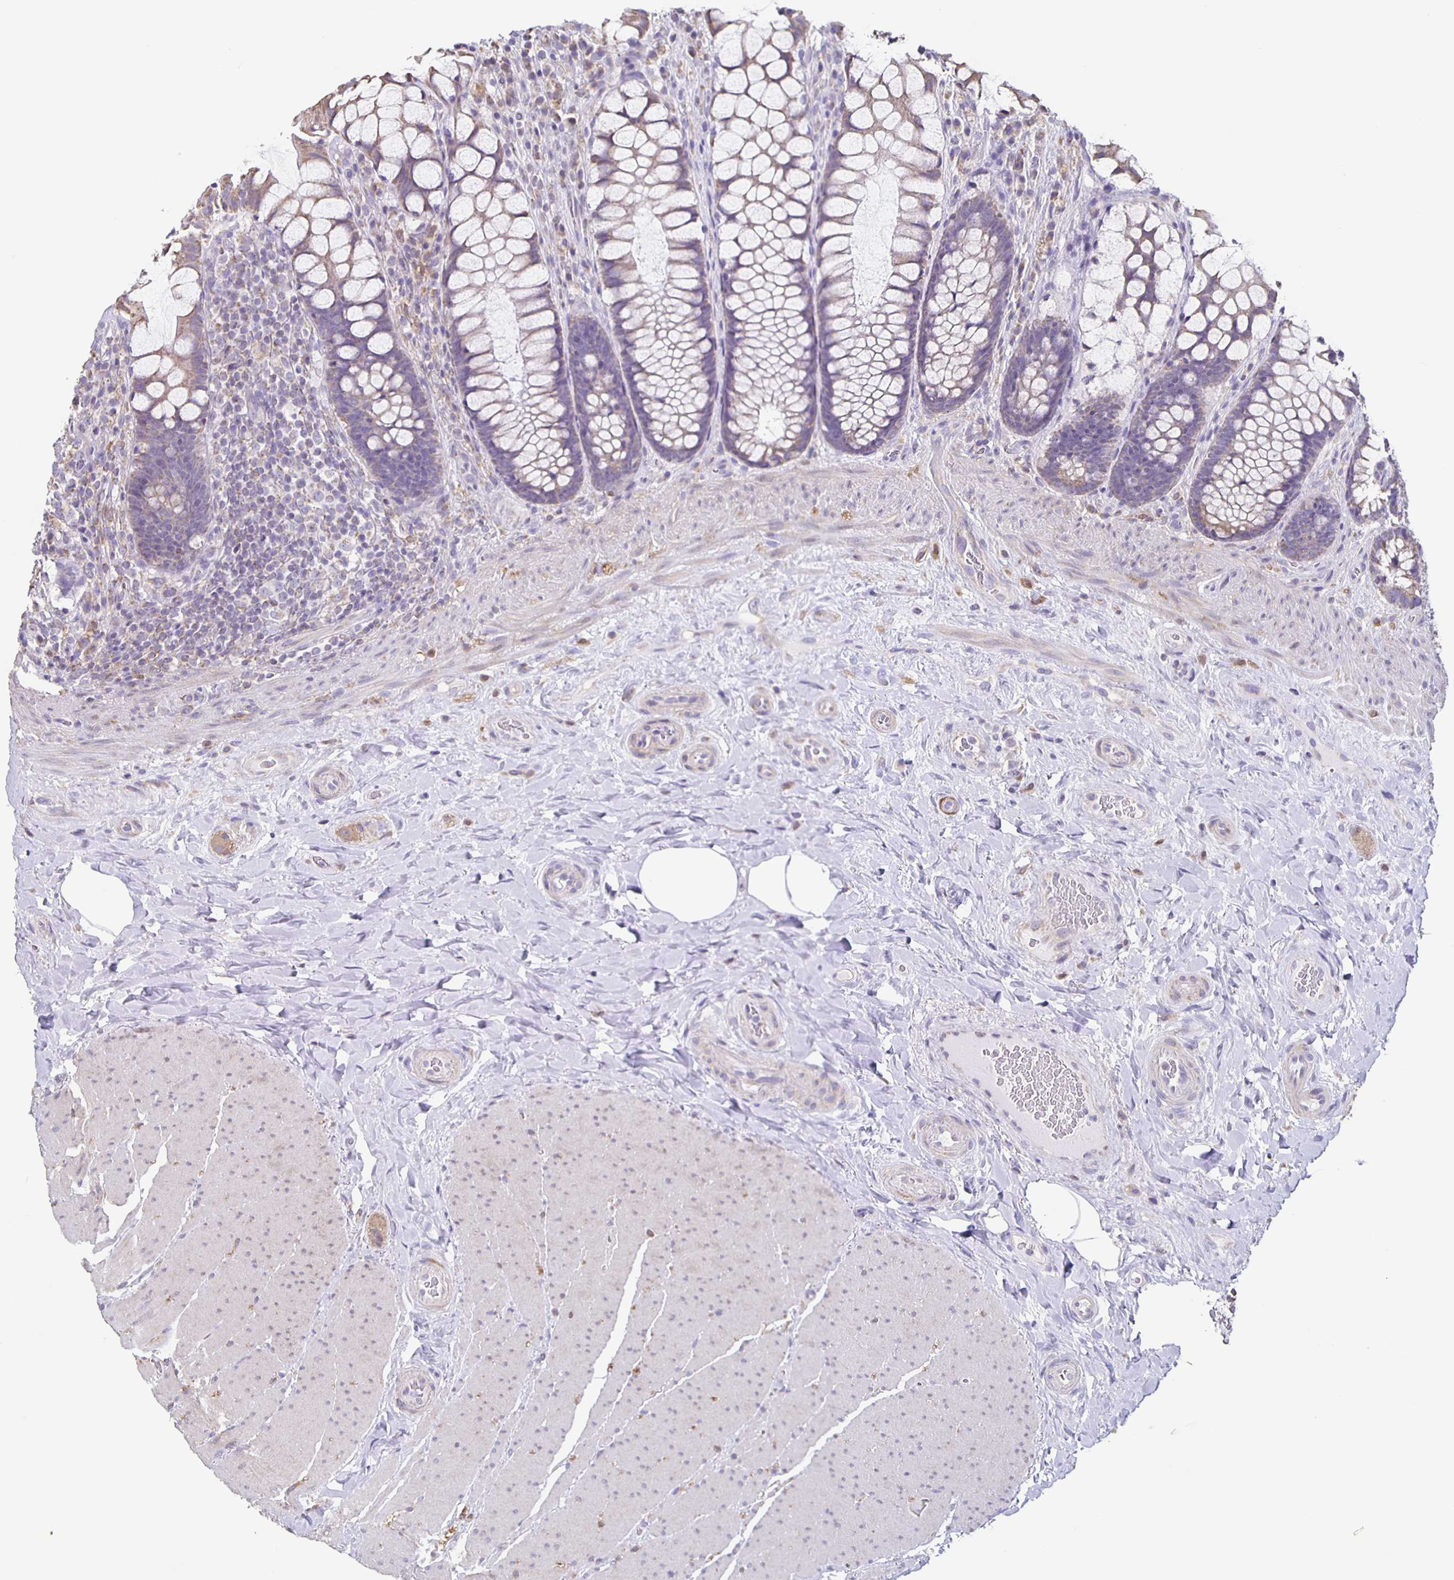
{"staining": {"intensity": "negative", "quantity": "none", "location": "none"}, "tissue": "rectum", "cell_type": "Glandular cells", "image_type": "normal", "snomed": [{"axis": "morphology", "description": "Normal tissue, NOS"}, {"axis": "topography", "description": "Rectum"}], "caption": "Glandular cells are negative for protein expression in unremarkable human rectum. (Immunohistochemistry, brightfield microscopy, high magnification).", "gene": "TPPP", "patient": {"sex": "female", "age": 58}}